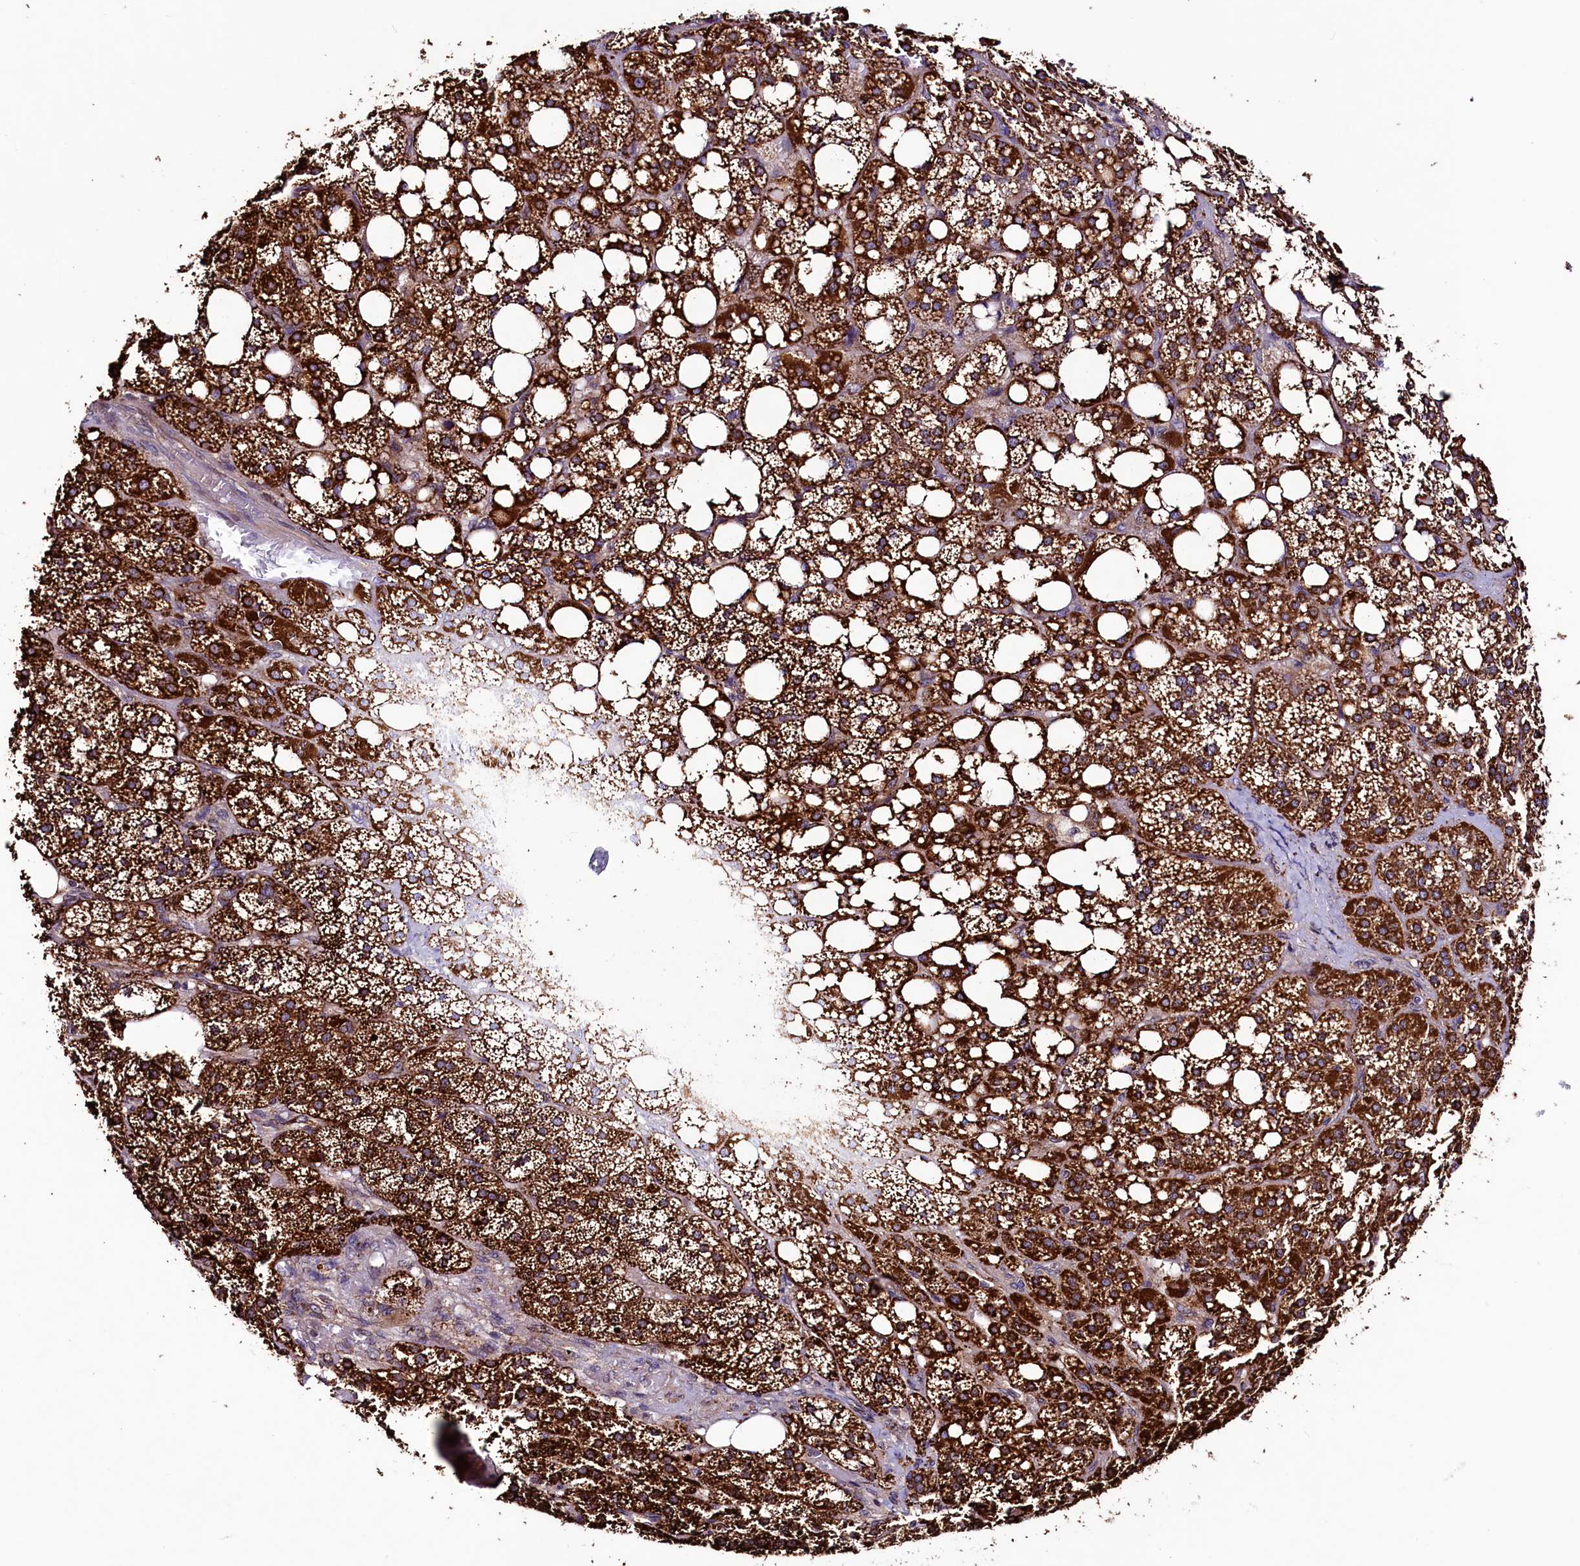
{"staining": {"intensity": "strong", "quantity": ">75%", "location": "cytoplasmic/membranous"}, "tissue": "adrenal gland", "cell_type": "Glandular cells", "image_type": "normal", "snomed": [{"axis": "morphology", "description": "Normal tissue, NOS"}, {"axis": "topography", "description": "Adrenal gland"}], "caption": "Immunohistochemical staining of unremarkable adrenal gland reveals strong cytoplasmic/membranous protein expression in approximately >75% of glandular cells. The staining is performed using DAB (3,3'-diaminobenzidine) brown chromogen to label protein expression. The nuclei are counter-stained blue using hematoxylin.", "gene": "STARD5", "patient": {"sex": "female", "age": 59}}